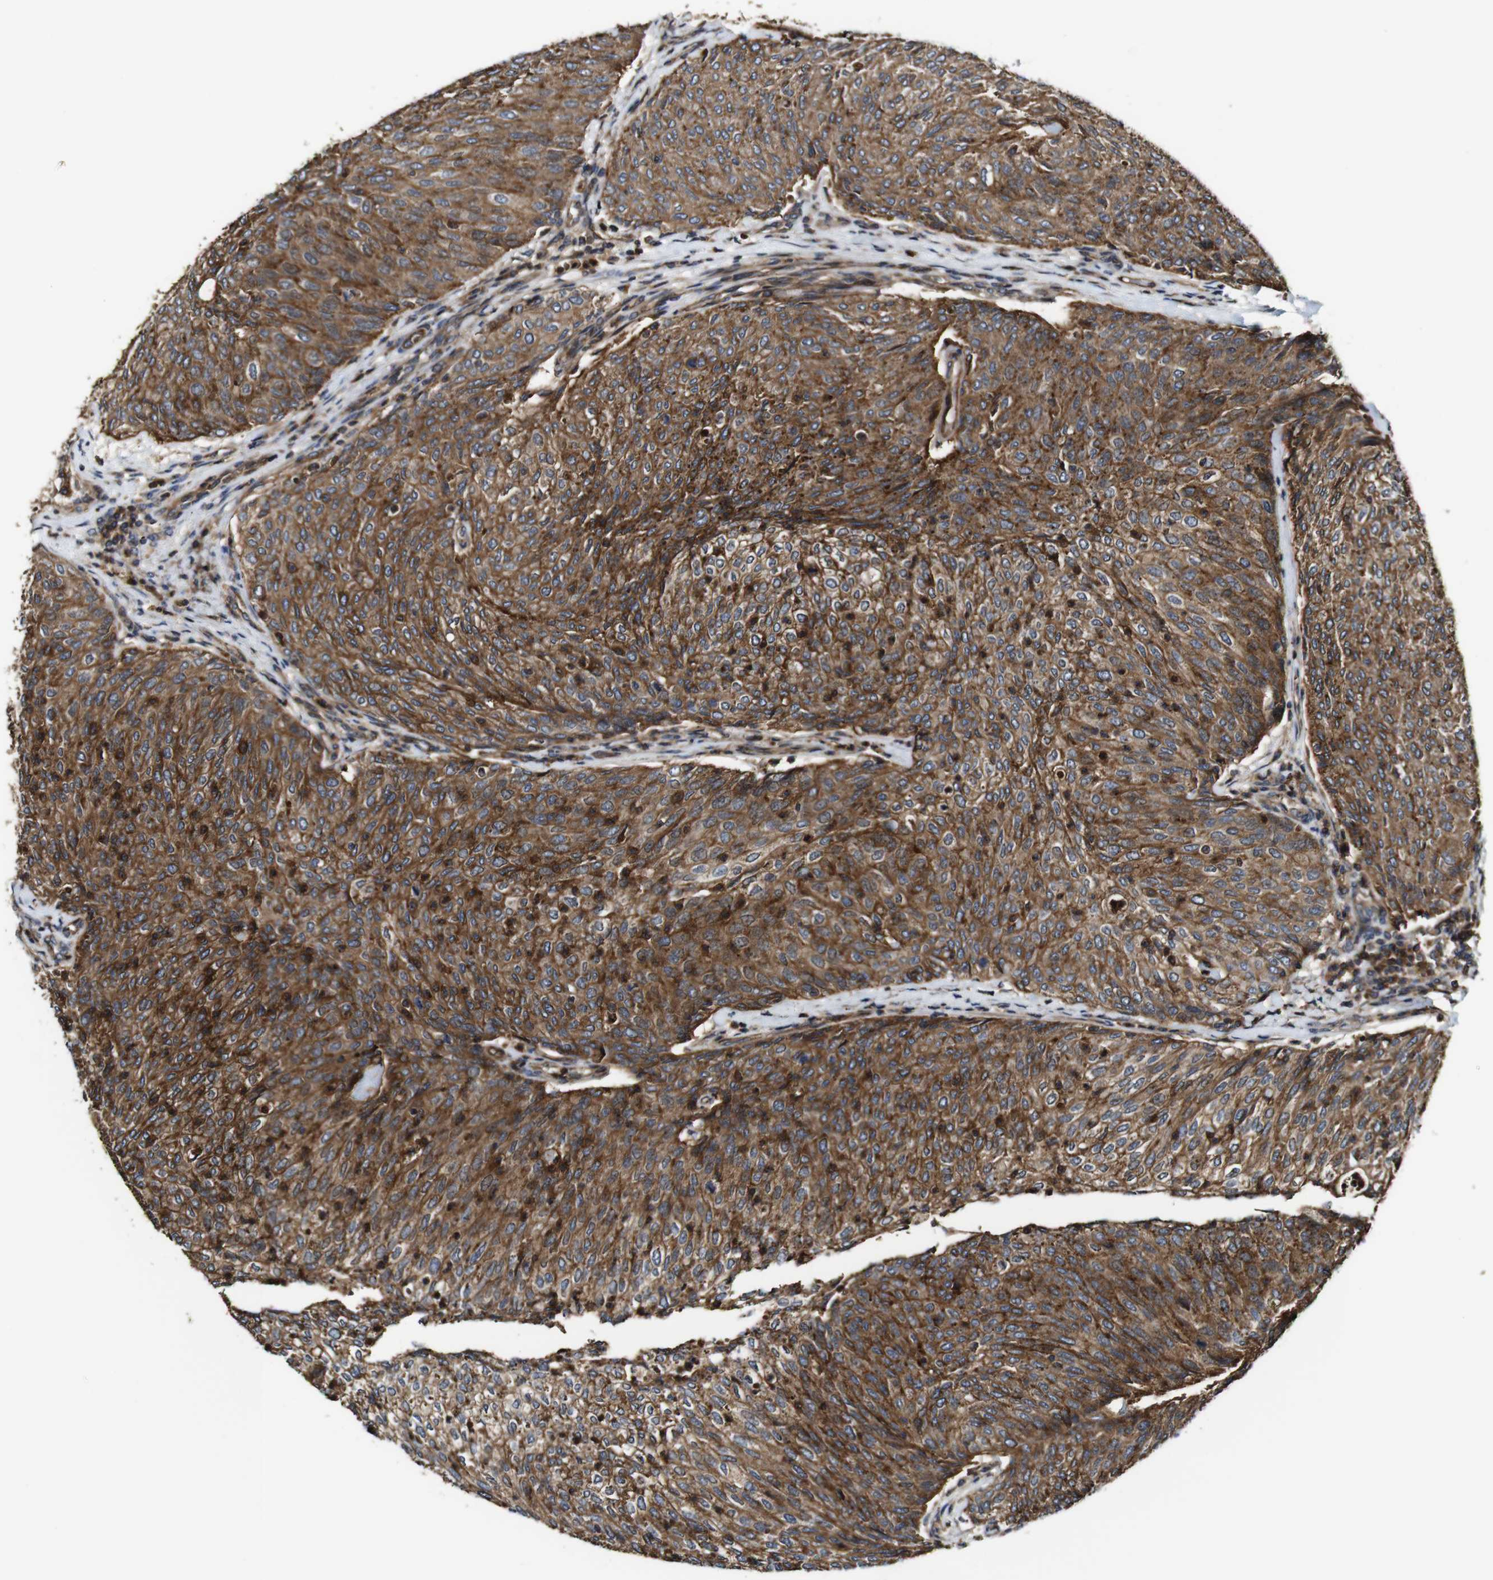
{"staining": {"intensity": "moderate", "quantity": ">75%", "location": "cytoplasmic/membranous"}, "tissue": "urothelial cancer", "cell_type": "Tumor cells", "image_type": "cancer", "snomed": [{"axis": "morphology", "description": "Urothelial carcinoma, Low grade"}, {"axis": "topography", "description": "Urinary bladder"}], "caption": "Urothelial carcinoma (low-grade) stained for a protein reveals moderate cytoplasmic/membranous positivity in tumor cells. Using DAB (brown) and hematoxylin (blue) stains, captured at high magnification using brightfield microscopy.", "gene": "TNIK", "patient": {"sex": "female", "age": 79}}